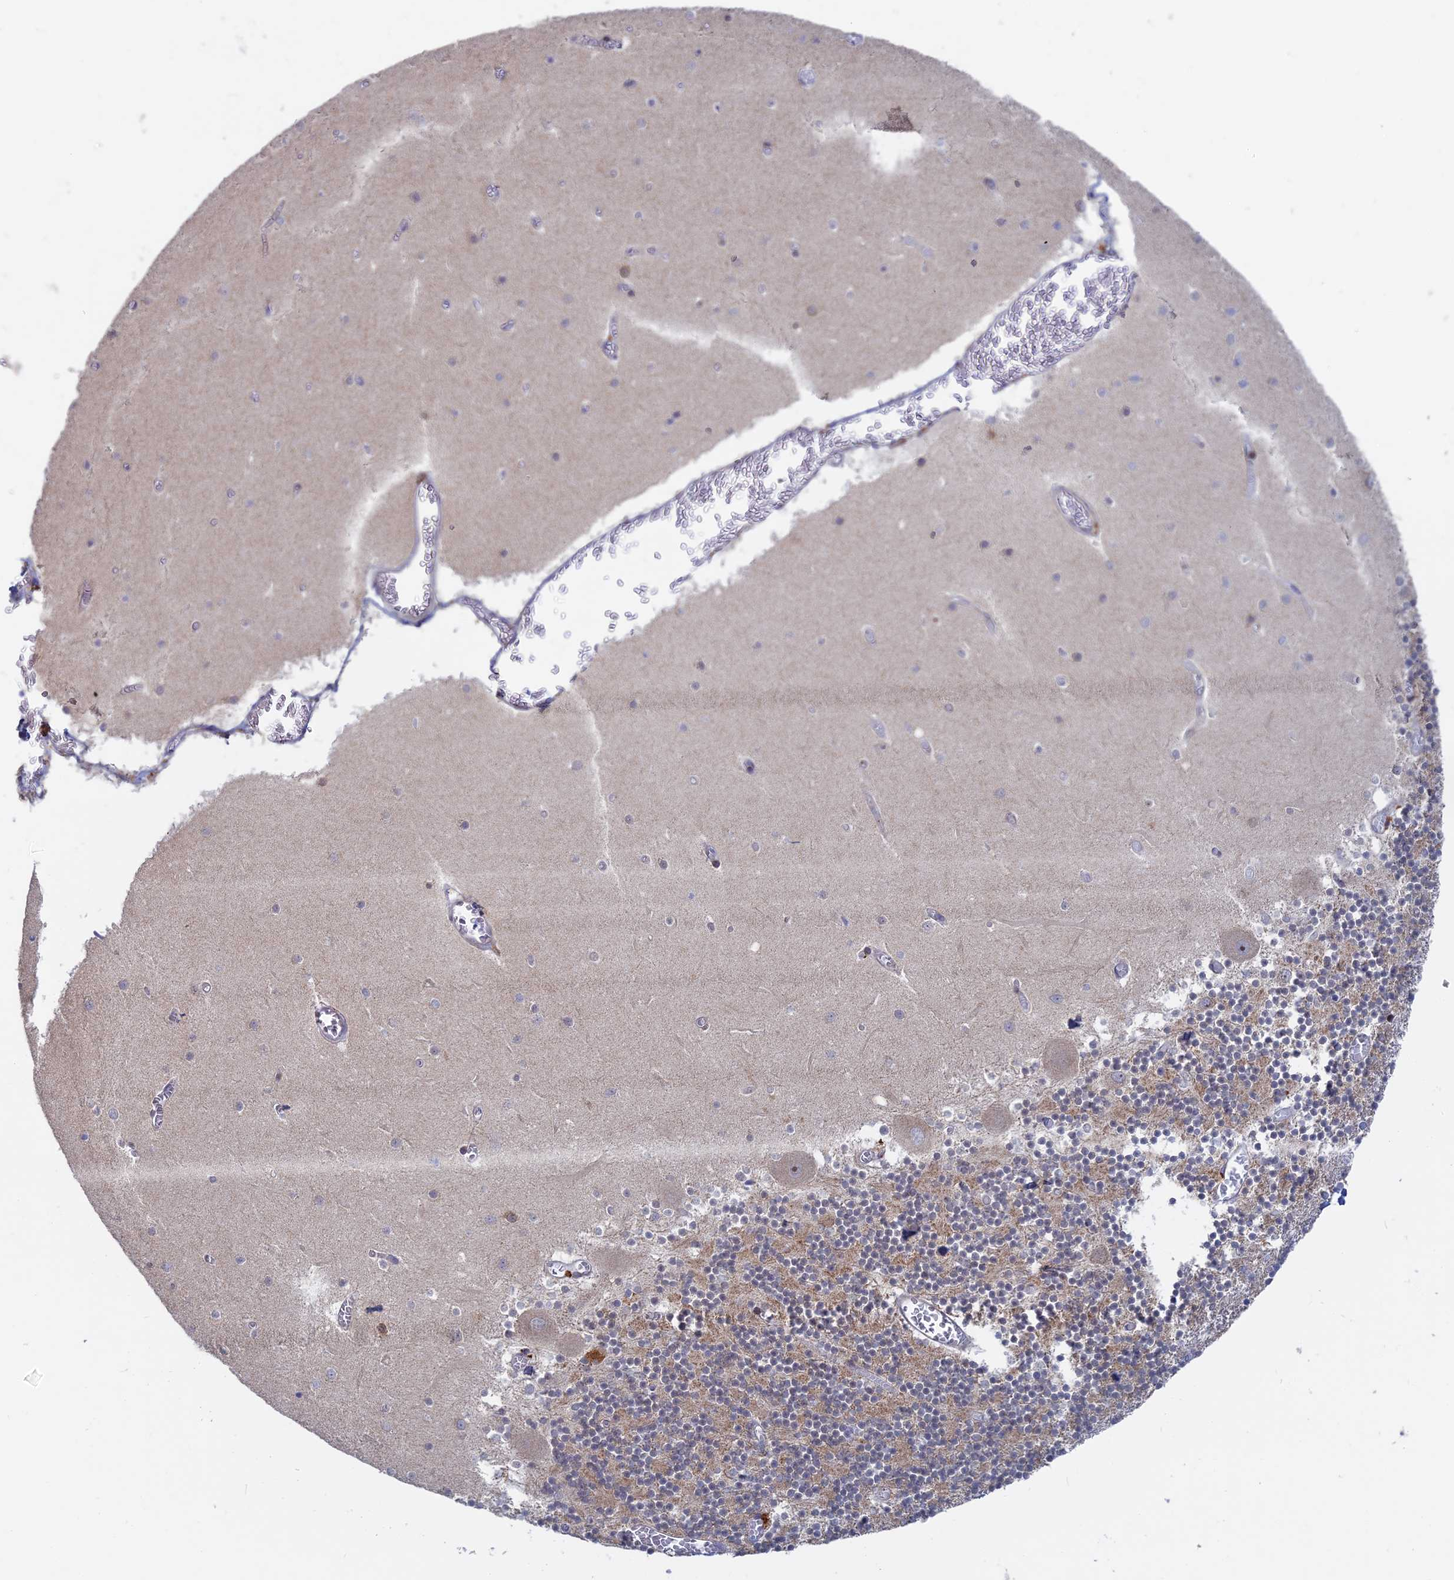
{"staining": {"intensity": "moderate", "quantity": "25%-75%", "location": "cytoplasmic/membranous"}, "tissue": "cerebellum", "cell_type": "Cells in granular layer", "image_type": "normal", "snomed": [{"axis": "morphology", "description": "Normal tissue, NOS"}, {"axis": "topography", "description": "Cerebellum"}], "caption": "Human cerebellum stained with a brown dye exhibits moderate cytoplasmic/membranous positive expression in approximately 25%-75% of cells in granular layer.", "gene": "TBC1D30", "patient": {"sex": "female", "age": 28}}